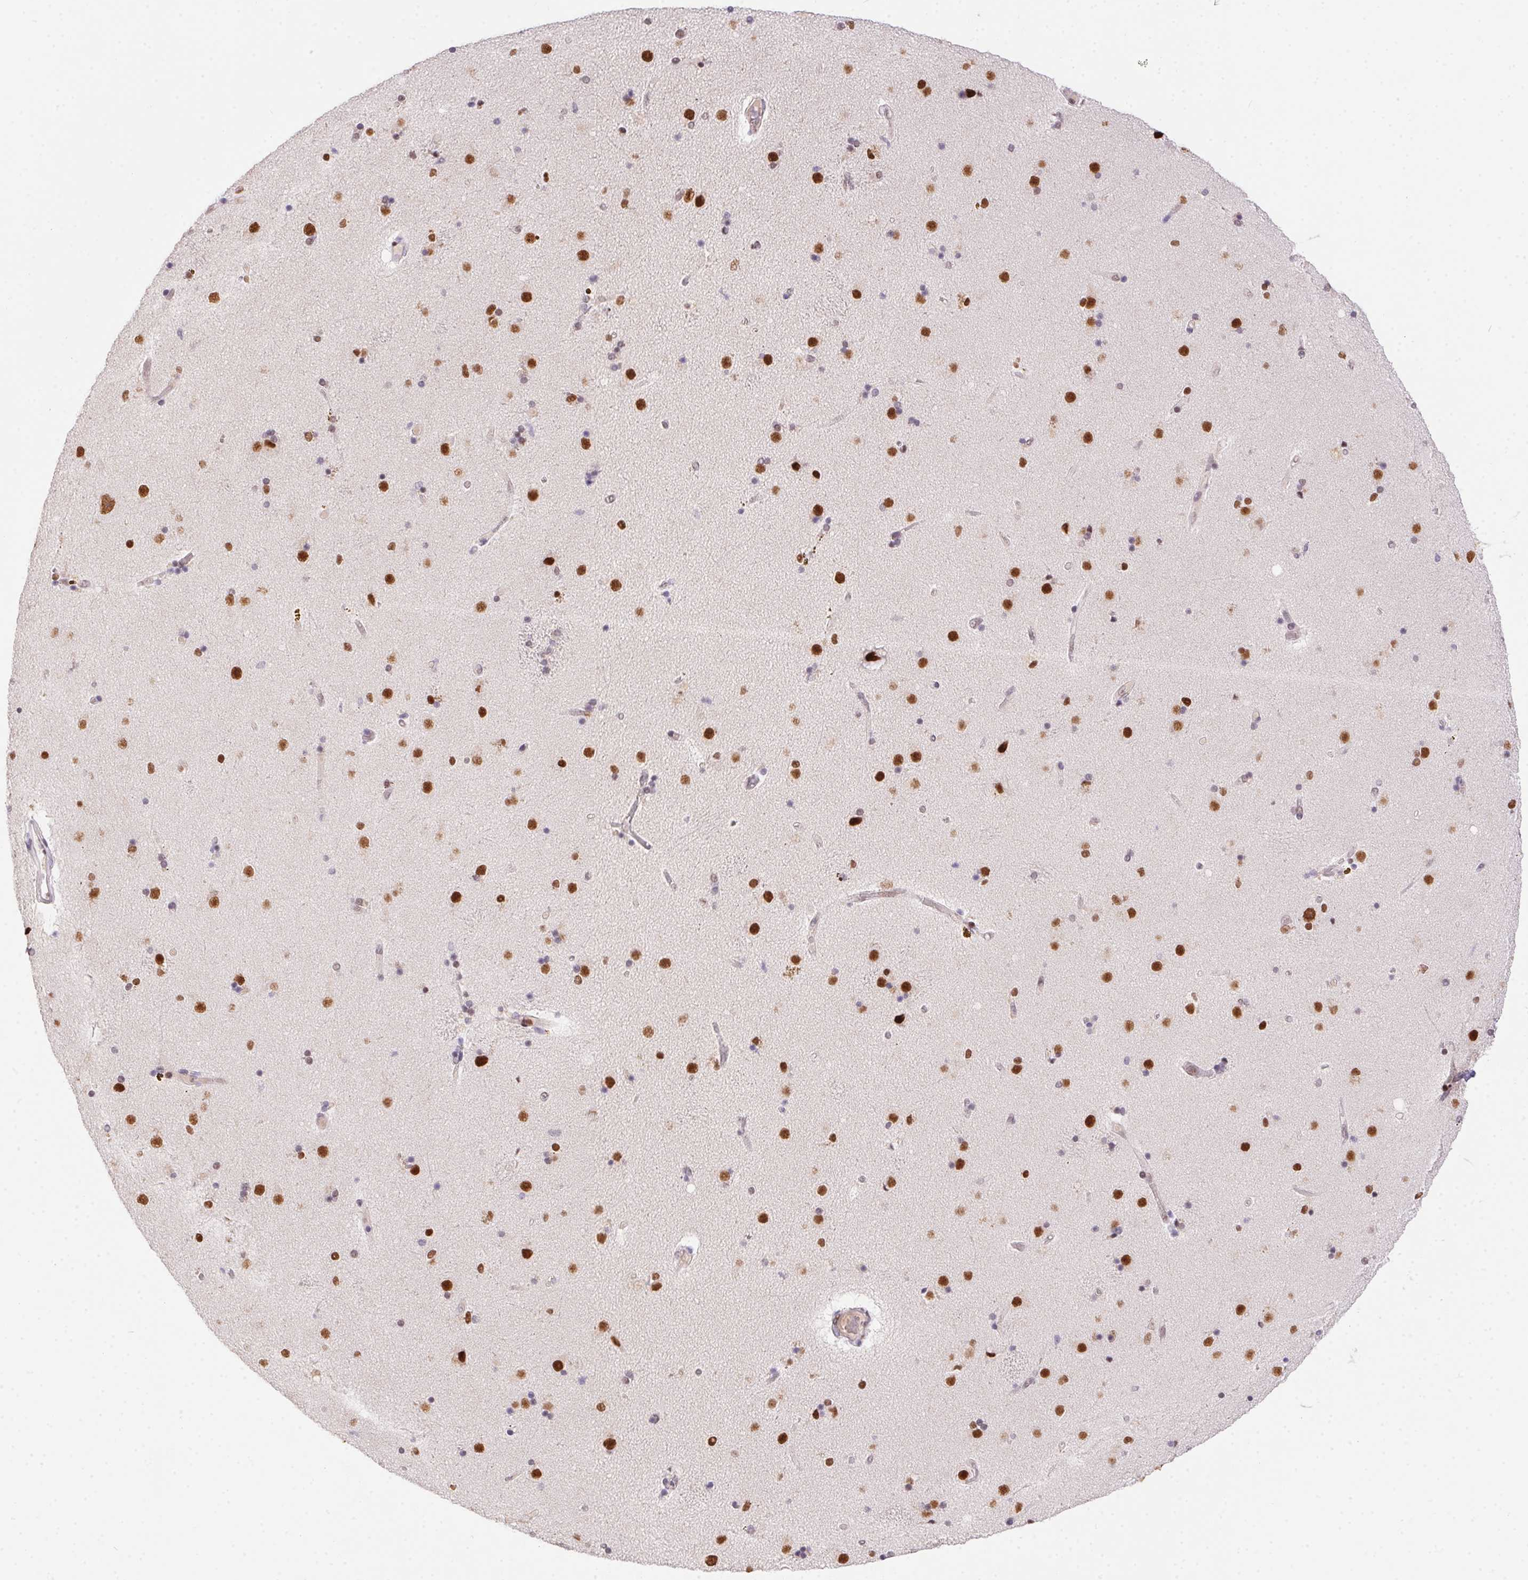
{"staining": {"intensity": "moderate", "quantity": "25%-75%", "location": "nuclear"}, "tissue": "caudate", "cell_type": "Glial cells", "image_type": "normal", "snomed": [{"axis": "morphology", "description": "Normal tissue, NOS"}, {"axis": "topography", "description": "Lateral ventricle wall"}], "caption": "A micrograph of human caudate stained for a protein exhibits moderate nuclear brown staining in glial cells.", "gene": "SP9", "patient": {"sex": "female", "age": 71}}